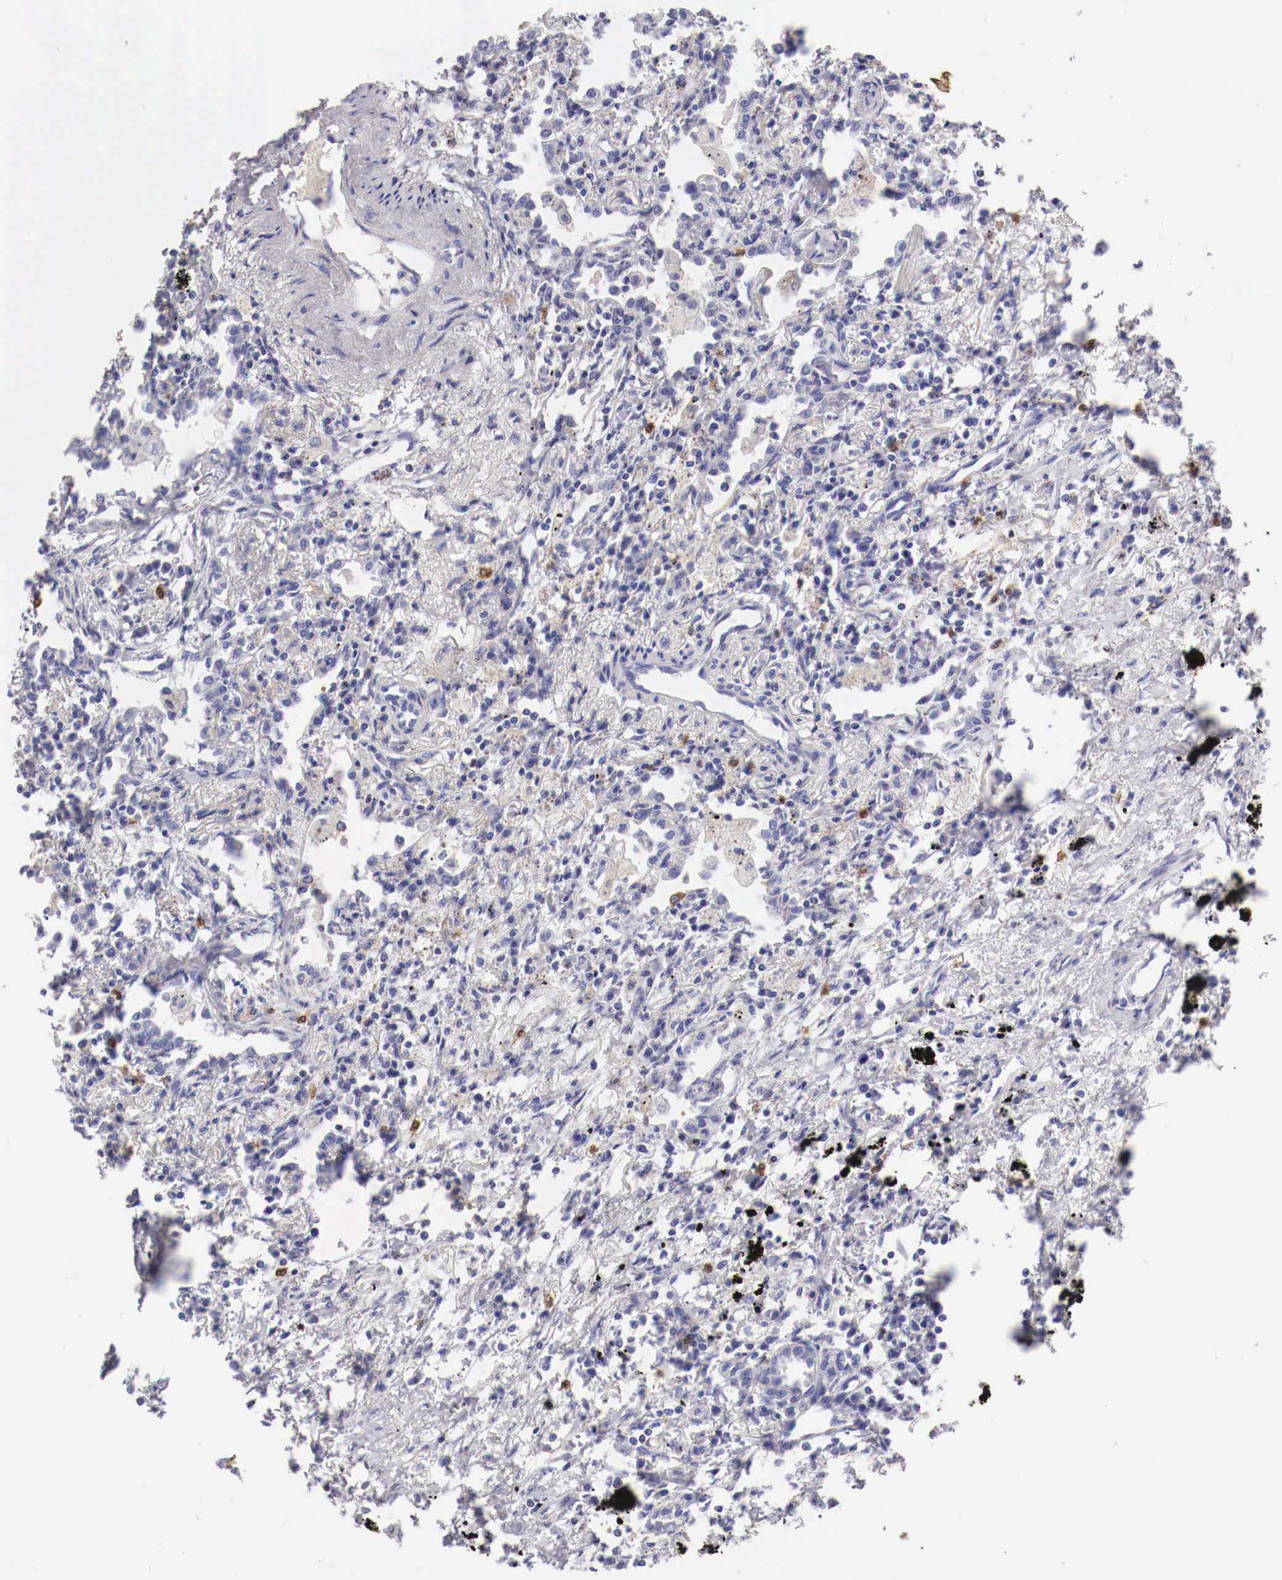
{"staining": {"intensity": "negative", "quantity": "none", "location": "none"}, "tissue": "lung cancer", "cell_type": "Tumor cells", "image_type": "cancer", "snomed": [{"axis": "morphology", "description": "Adenocarcinoma, NOS"}, {"axis": "topography", "description": "Lung"}], "caption": "The photomicrograph reveals no significant staining in tumor cells of lung cancer.", "gene": "PITPNA", "patient": {"sex": "male", "age": 60}}